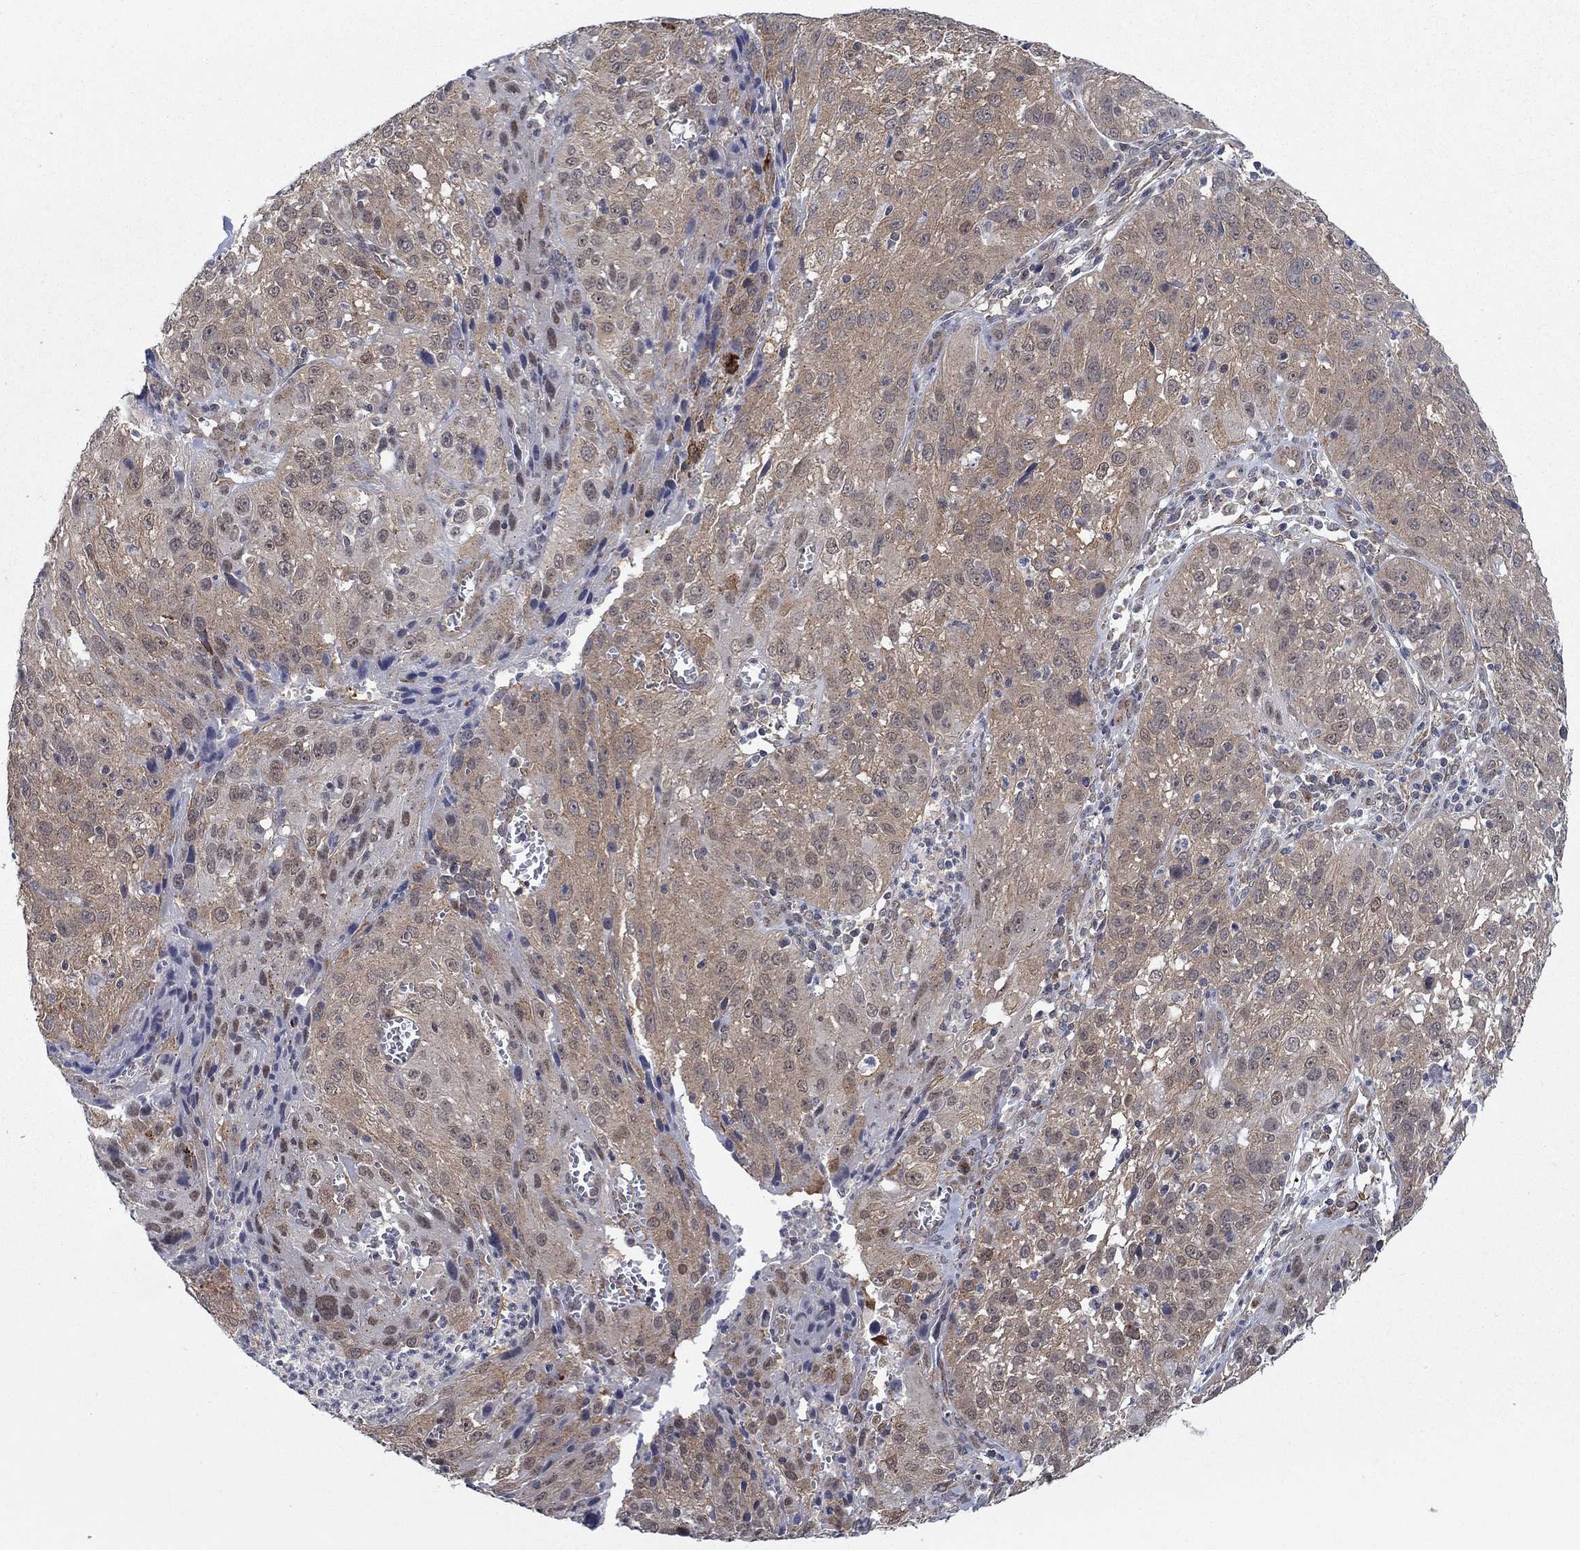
{"staining": {"intensity": "weak", "quantity": ">75%", "location": "cytoplasmic/membranous"}, "tissue": "cervical cancer", "cell_type": "Tumor cells", "image_type": "cancer", "snomed": [{"axis": "morphology", "description": "Squamous cell carcinoma, NOS"}, {"axis": "topography", "description": "Cervix"}], "caption": "Protein expression analysis of squamous cell carcinoma (cervical) demonstrates weak cytoplasmic/membranous positivity in about >75% of tumor cells. Nuclei are stained in blue.", "gene": "SH3RF1", "patient": {"sex": "female", "age": 32}}